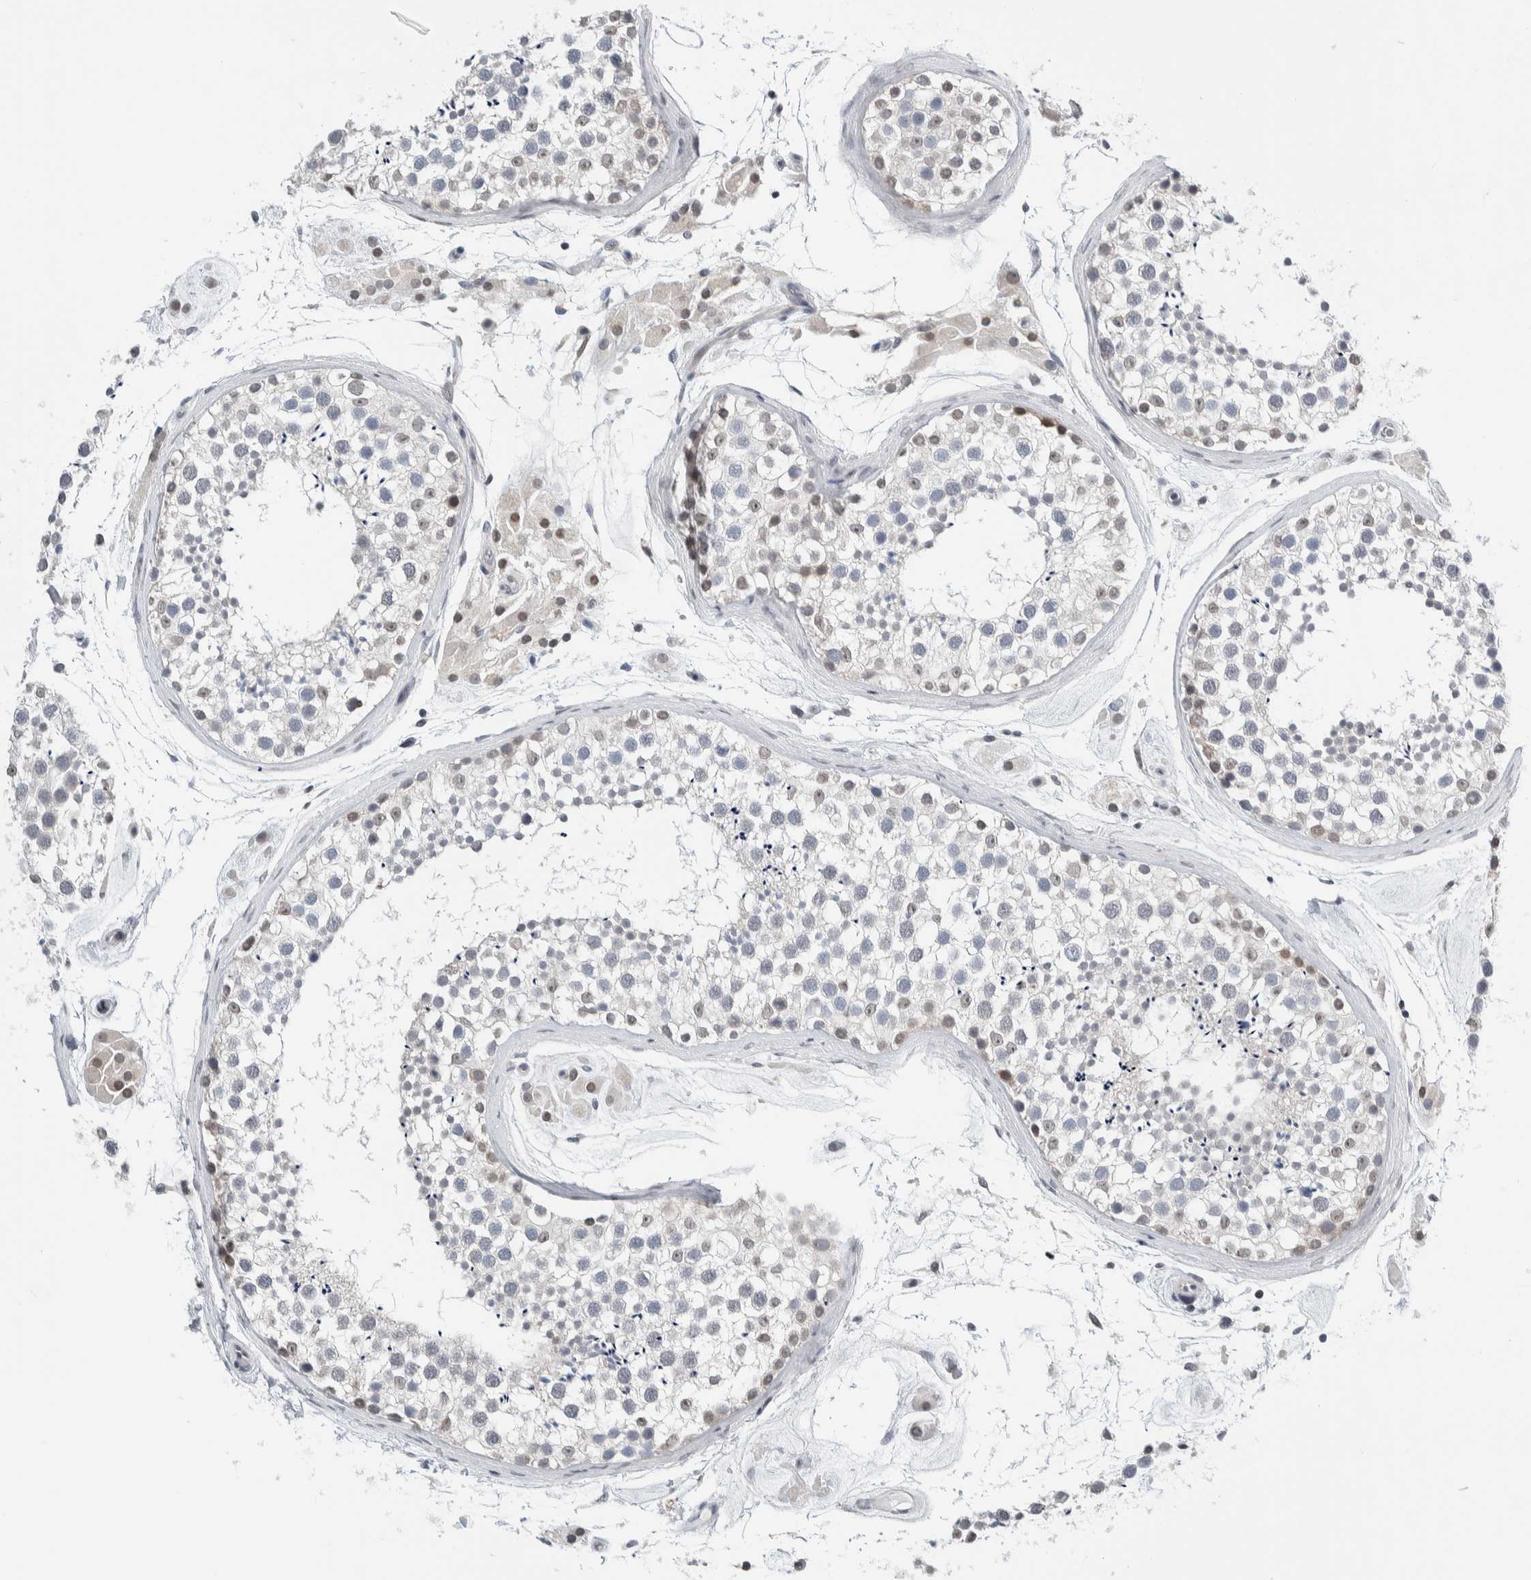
{"staining": {"intensity": "weak", "quantity": "<25%", "location": "cytoplasmic/membranous,nuclear"}, "tissue": "testis", "cell_type": "Cells in seminiferous ducts", "image_type": "normal", "snomed": [{"axis": "morphology", "description": "Normal tissue, NOS"}, {"axis": "topography", "description": "Testis"}], "caption": "An image of human testis is negative for staining in cells in seminiferous ducts. (DAB (3,3'-diaminobenzidine) immunohistochemistry (IHC), high magnification).", "gene": "NEUROD1", "patient": {"sex": "male", "age": 46}}